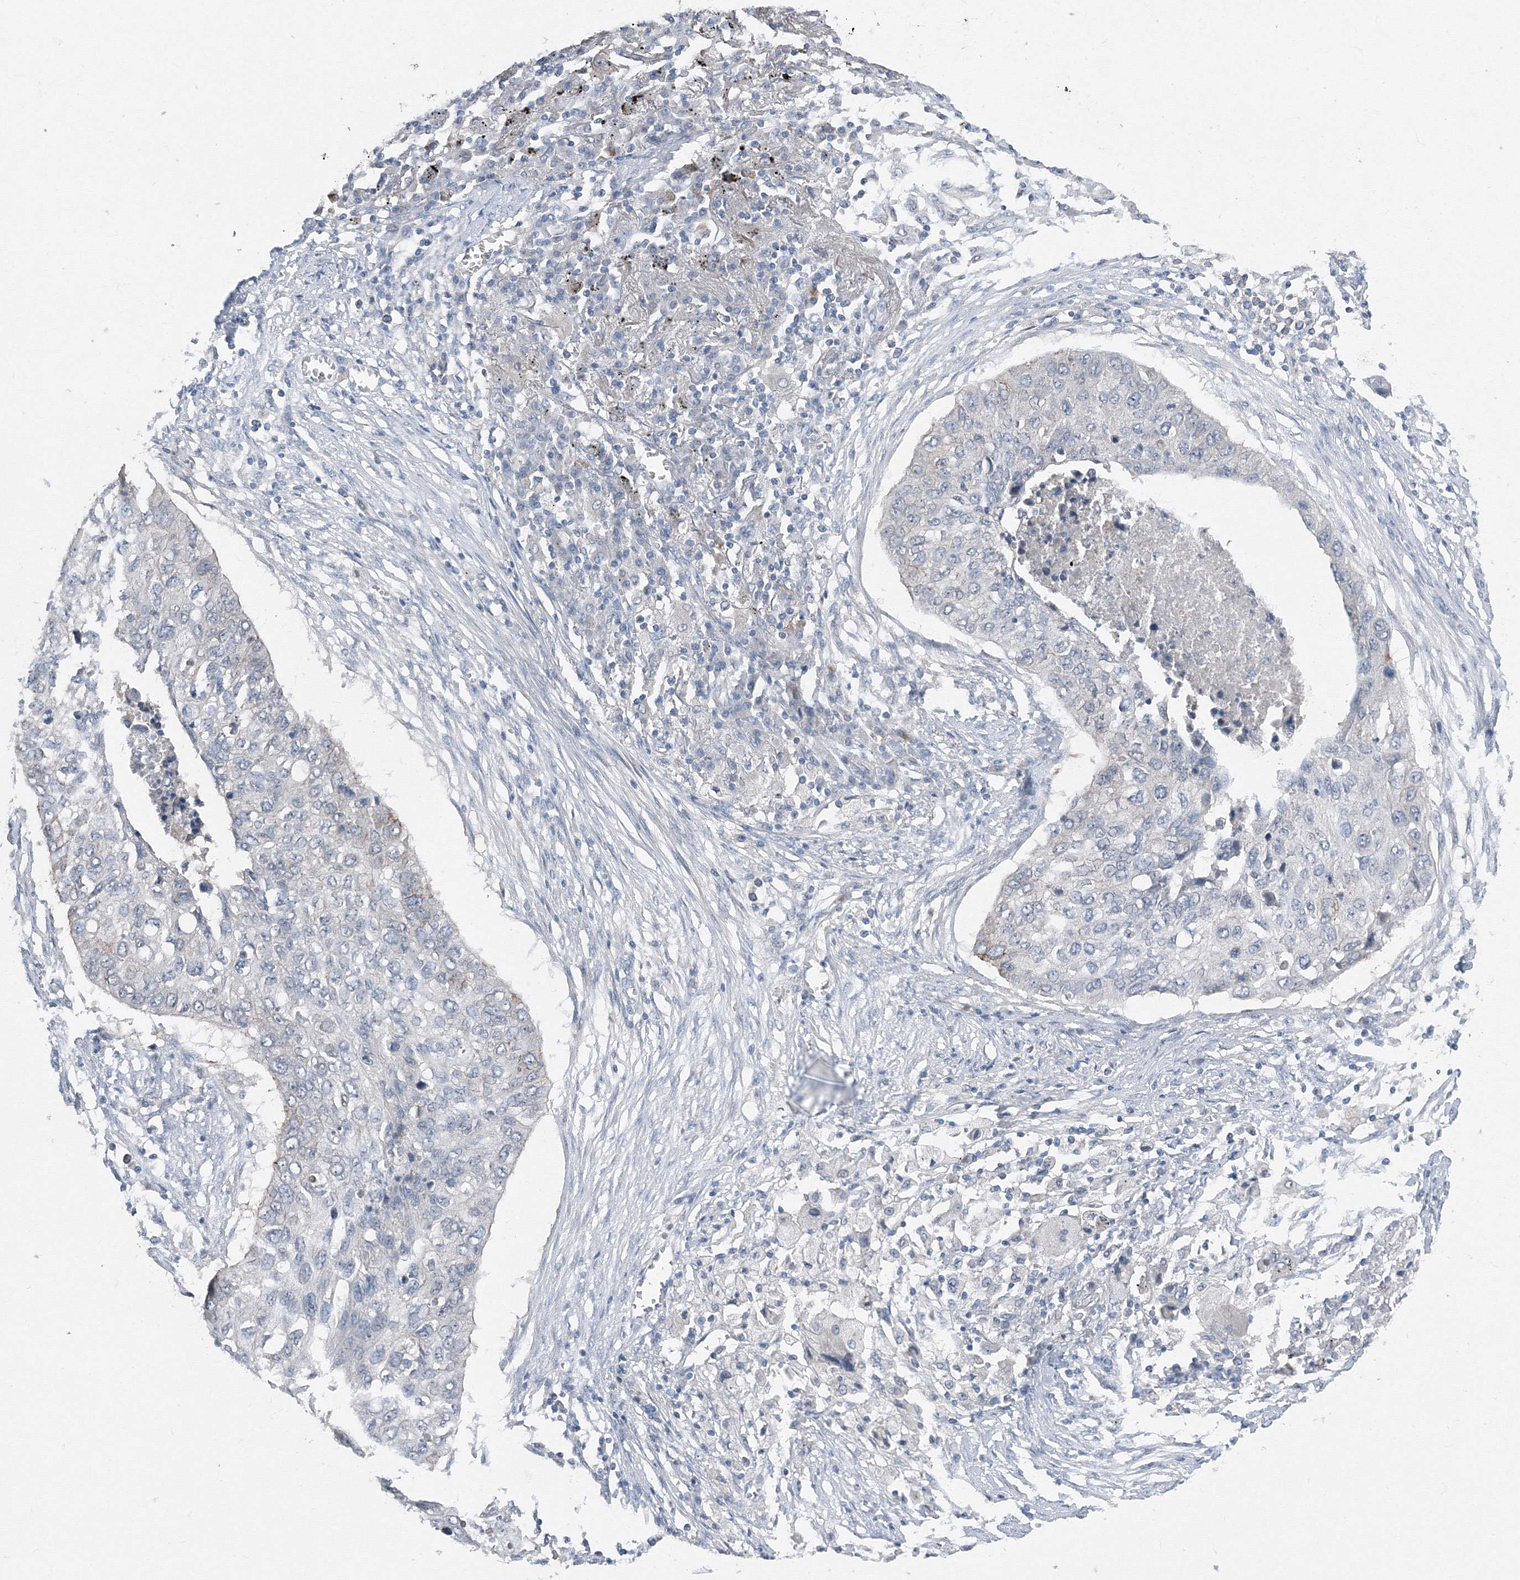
{"staining": {"intensity": "negative", "quantity": "none", "location": "none"}, "tissue": "lung cancer", "cell_type": "Tumor cells", "image_type": "cancer", "snomed": [{"axis": "morphology", "description": "Squamous cell carcinoma, NOS"}, {"axis": "topography", "description": "Lung"}], "caption": "There is no significant positivity in tumor cells of squamous cell carcinoma (lung).", "gene": "AASDH", "patient": {"sex": "female", "age": 63}}